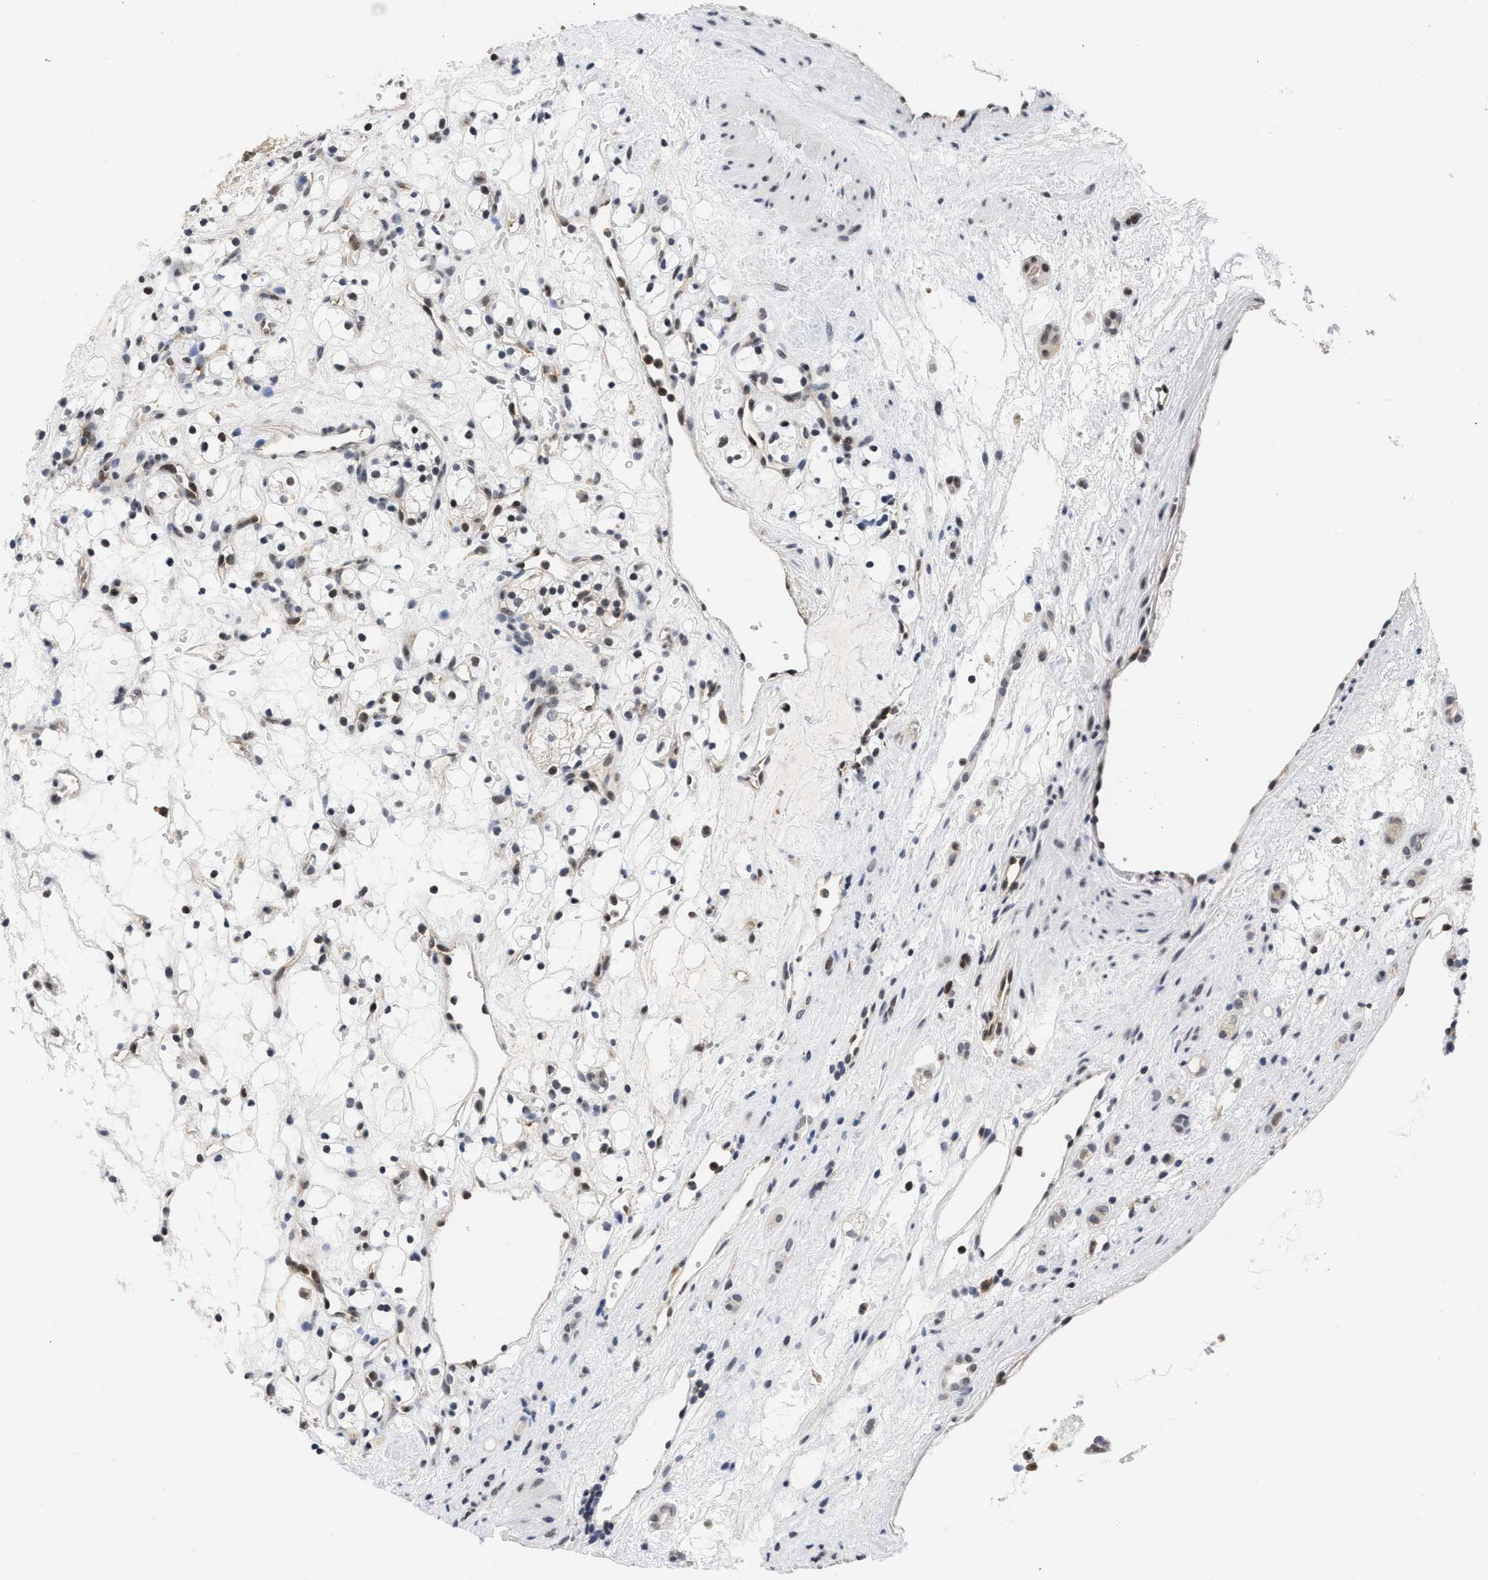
{"staining": {"intensity": "moderate", "quantity": ">75%", "location": "nuclear"}, "tissue": "renal cancer", "cell_type": "Tumor cells", "image_type": "cancer", "snomed": [{"axis": "morphology", "description": "Adenocarcinoma, NOS"}, {"axis": "topography", "description": "Kidney"}], "caption": "A brown stain shows moderate nuclear positivity of a protein in human renal adenocarcinoma tumor cells. The staining is performed using DAB (3,3'-diaminobenzidine) brown chromogen to label protein expression. The nuclei are counter-stained blue using hematoxylin.", "gene": "HIF1A", "patient": {"sex": "female", "age": 60}}